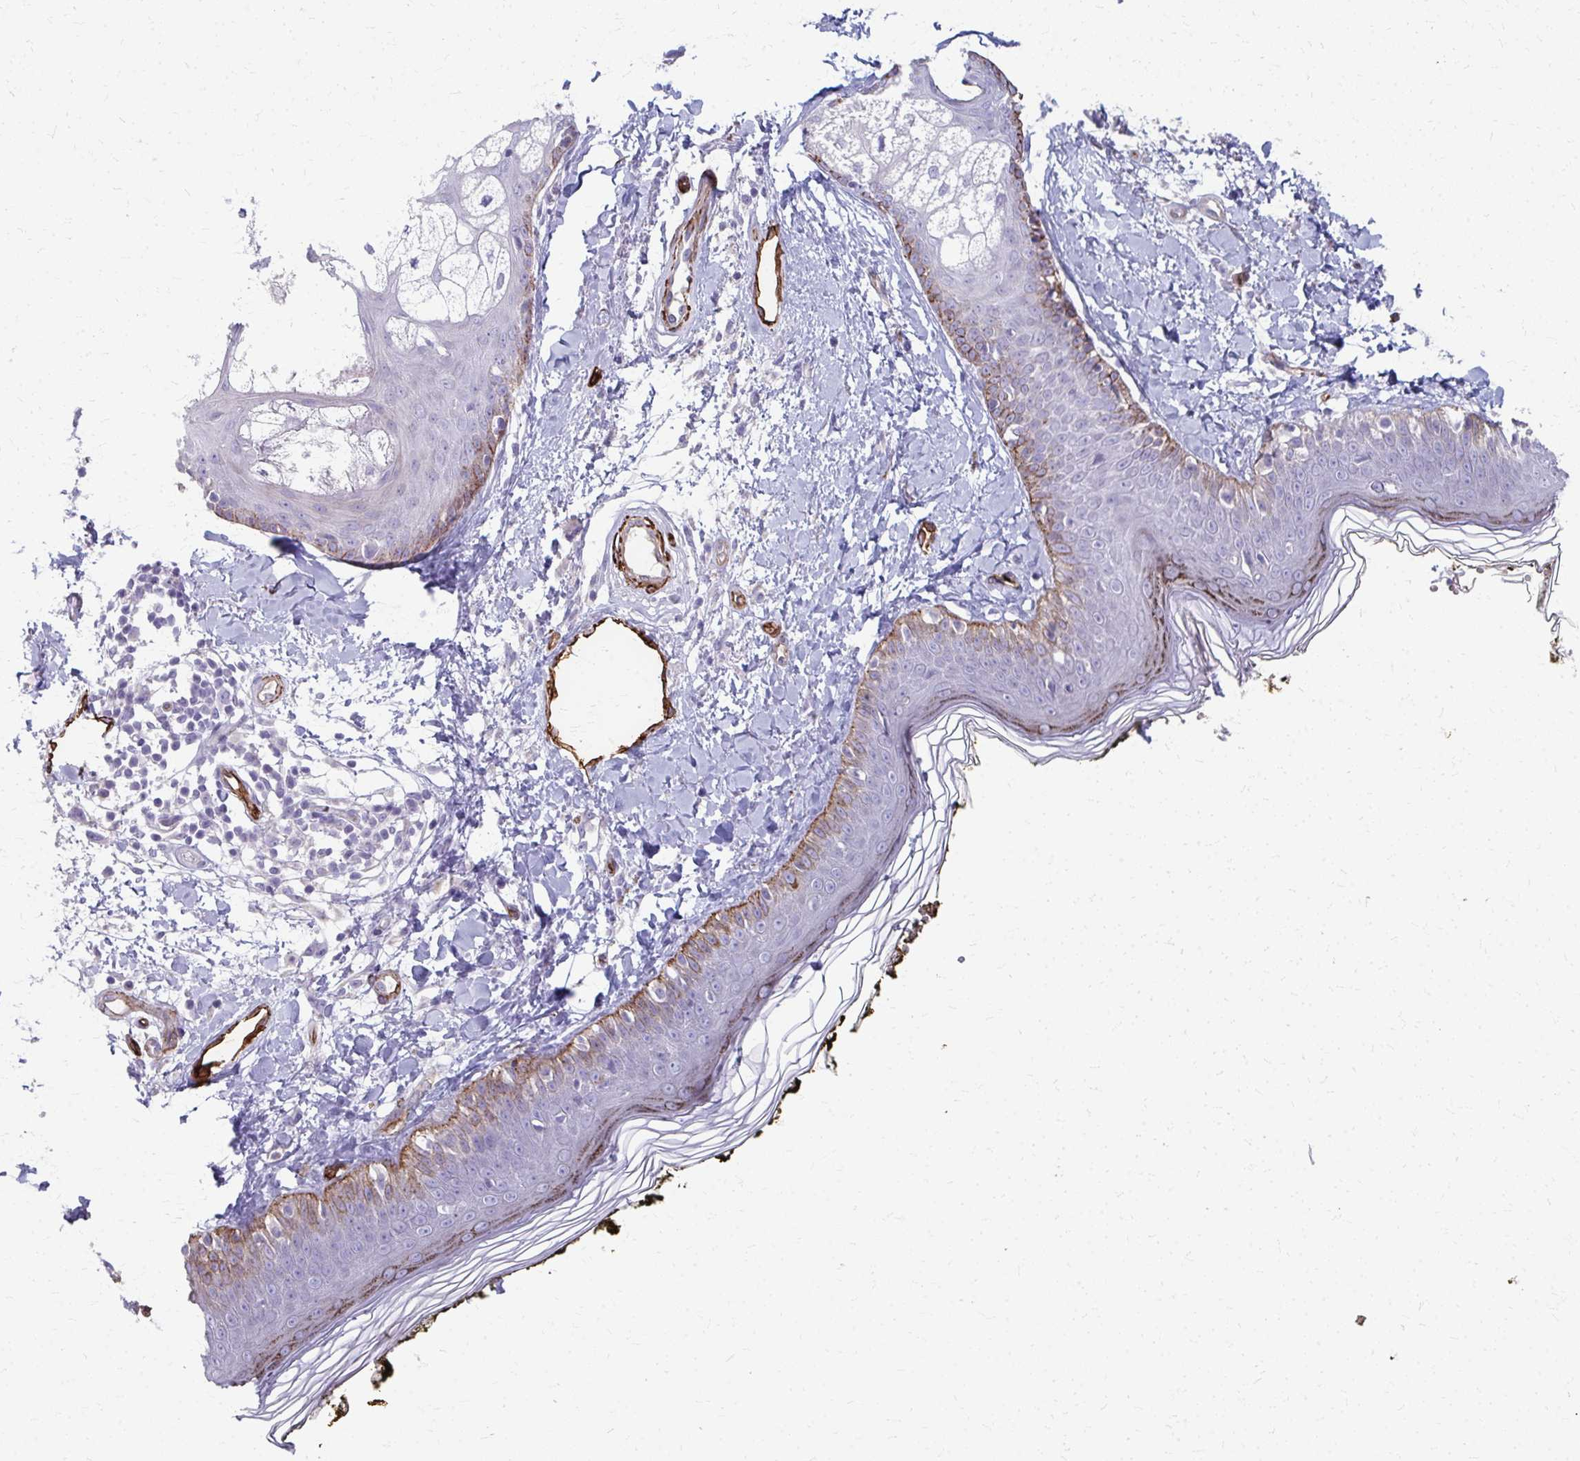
{"staining": {"intensity": "negative", "quantity": "none", "location": "none"}, "tissue": "skin", "cell_type": "Fibroblasts", "image_type": "normal", "snomed": [{"axis": "morphology", "description": "Normal tissue, NOS"}, {"axis": "topography", "description": "Skin"}], "caption": "The photomicrograph demonstrates no significant positivity in fibroblasts of skin. Nuclei are stained in blue.", "gene": "ADIPOQ", "patient": {"sex": "male", "age": 76}}